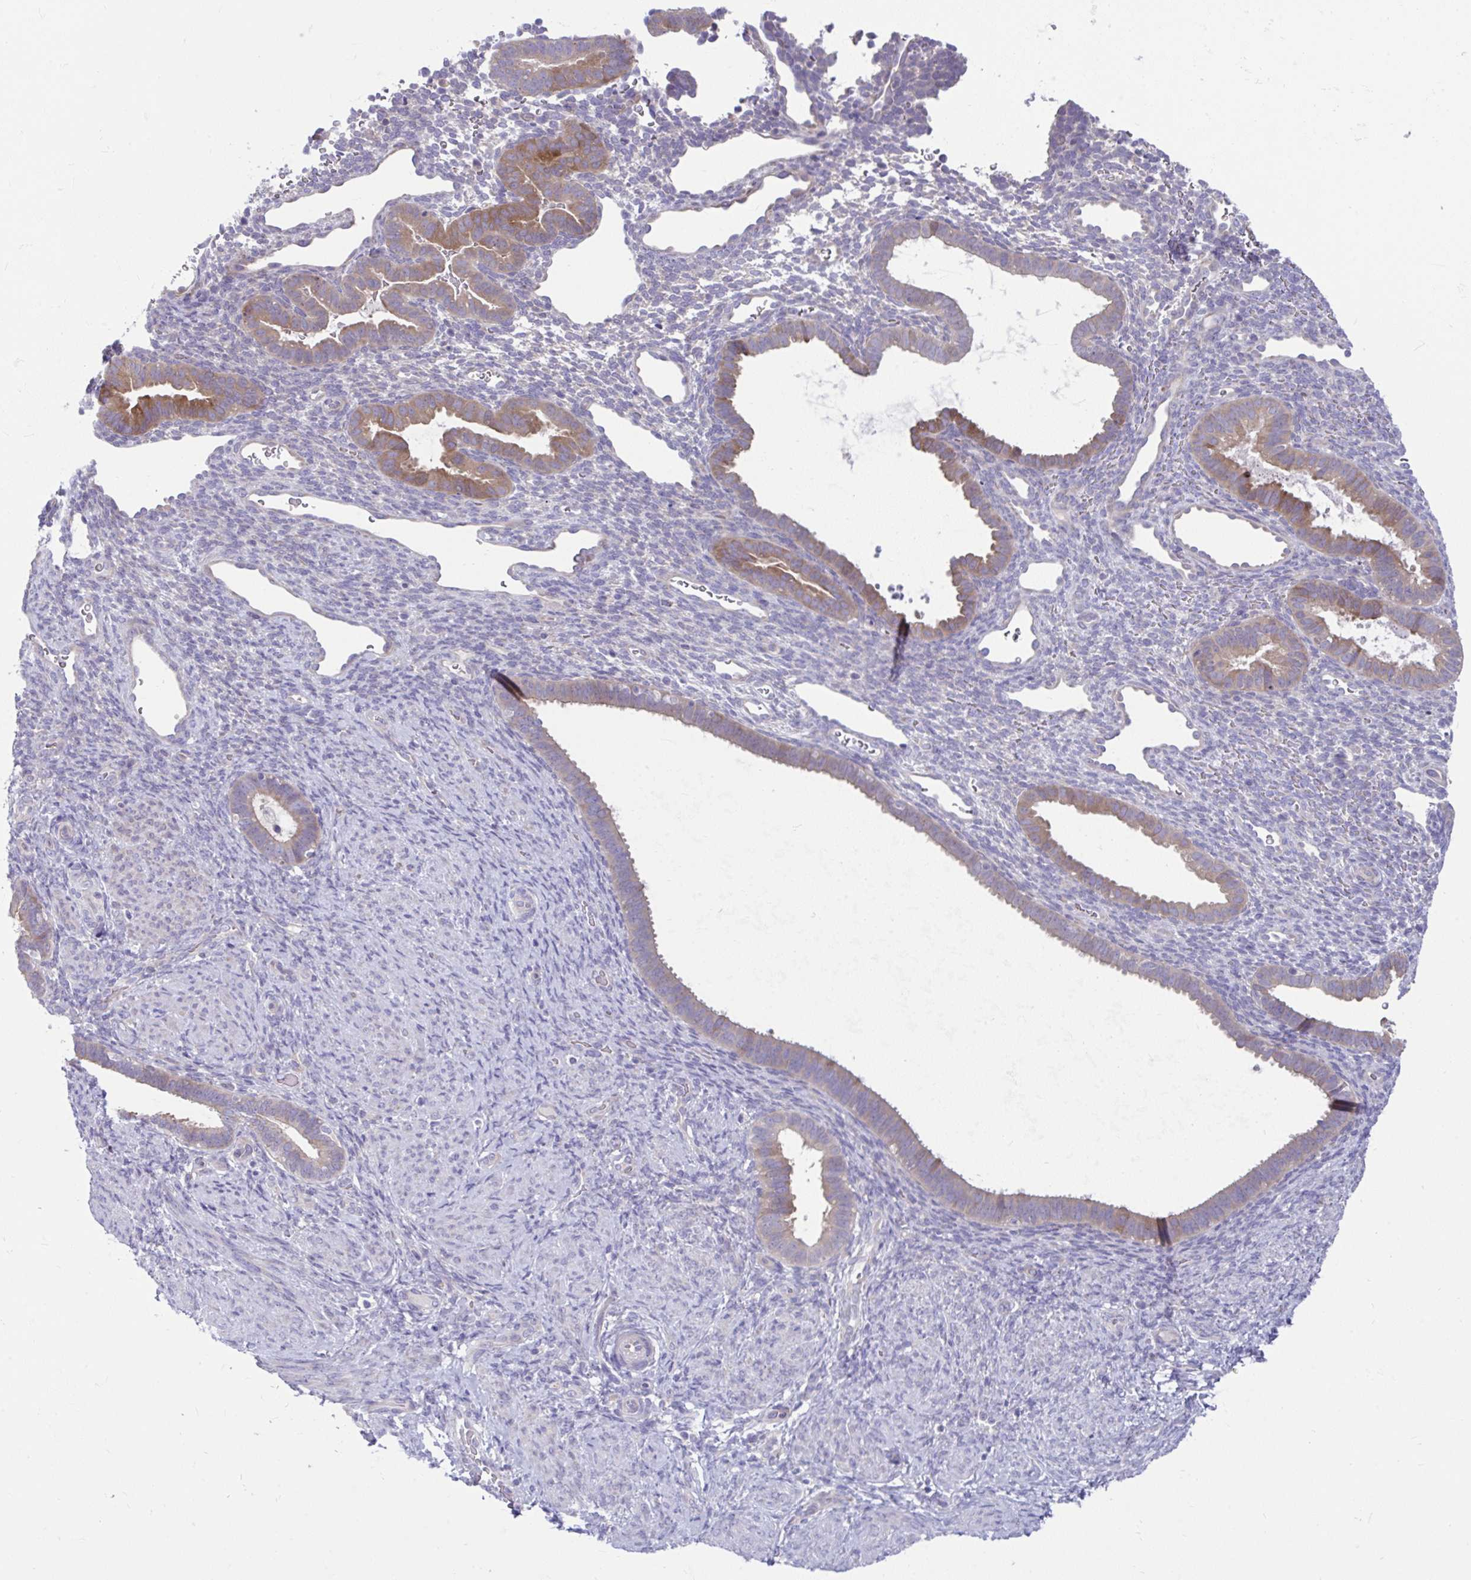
{"staining": {"intensity": "negative", "quantity": "none", "location": "none"}, "tissue": "endometrium", "cell_type": "Cells in endometrial stroma", "image_type": "normal", "snomed": [{"axis": "morphology", "description": "Normal tissue, NOS"}, {"axis": "topography", "description": "Endometrium"}], "caption": "Endometrium was stained to show a protein in brown. There is no significant positivity in cells in endometrial stroma. (Stains: DAB IHC with hematoxylin counter stain, Microscopy: brightfield microscopy at high magnification).", "gene": "PCDHB7", "patient": {"sex": "female", "age": 34}}